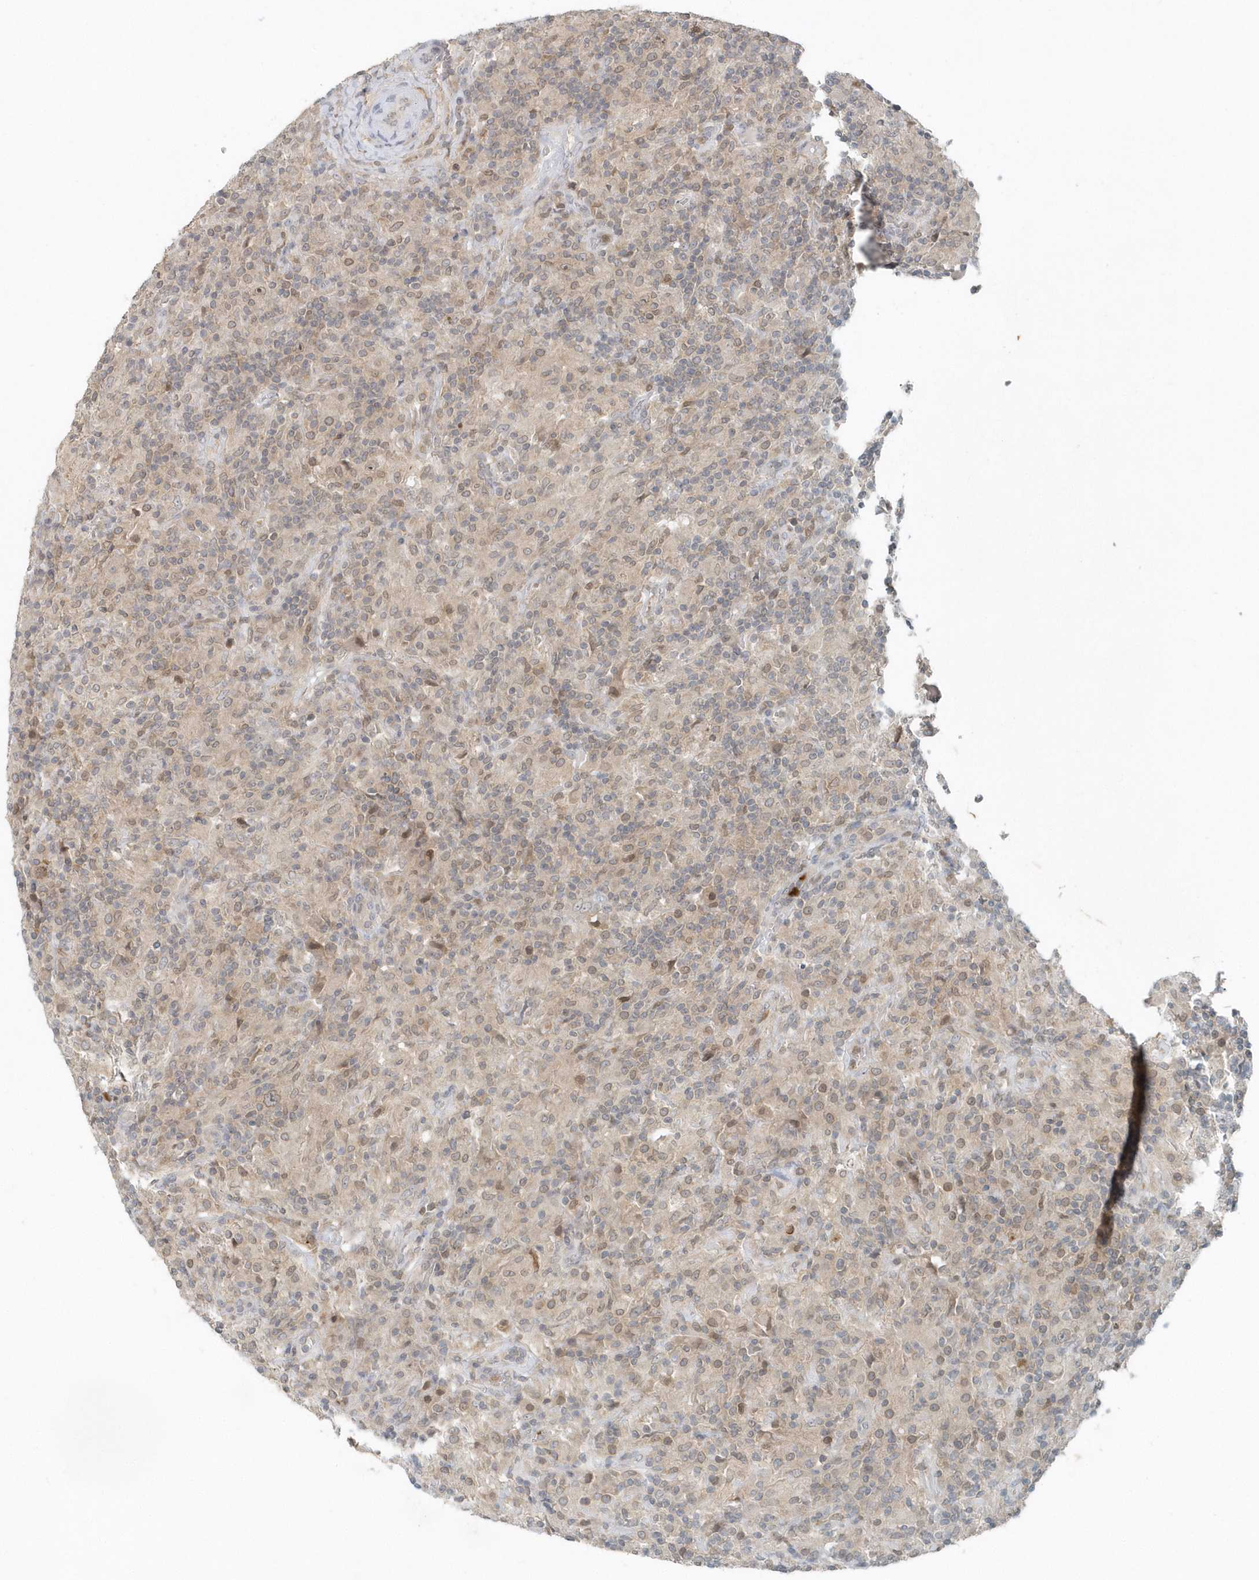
{"staining": {"intensity": "weak", "quantity": "25%-75%", "location": "cytoplasmic/membranous,nuclear"}, "tissue": "lymphoma", "cell_type": "Tumor cells", "image_type": "cancer", "snomed": [{"axis": "morphology", "description": "Hodgkin's disease, NOS"}, {"axis": "topography", "description": "Lymph node"}], "caption": "Immunohistochemical staining of Hodgkin's disease displays low levels of weak cytoplasmic/membranous and nuclear protein staining in about 25%-75% of tumor cells.", "gene": "NUP54", "patient": {"sex": "male", "age": 70}}